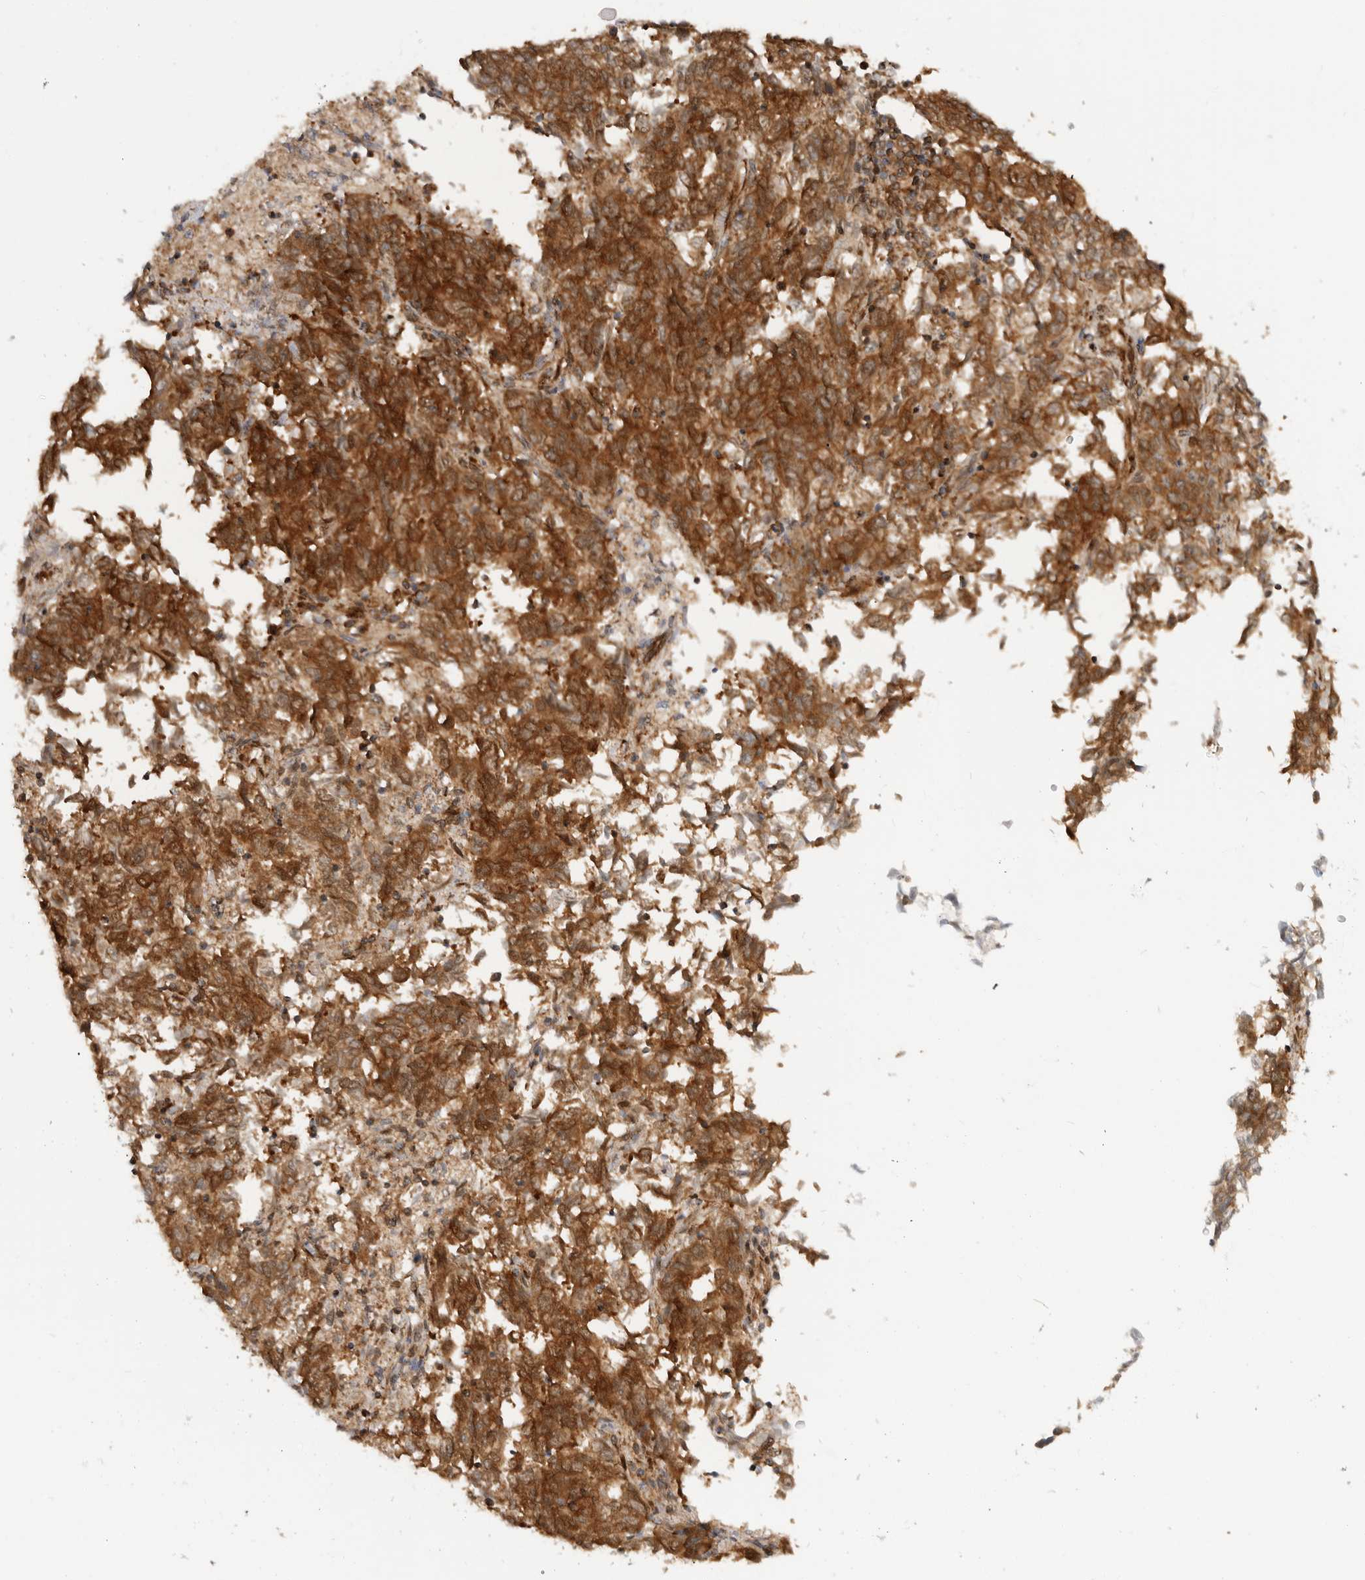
{"staining": {"intensity": "strong", "quantity": ">75%", "location": "cytoplasmic/membranous"}, "tissue": "endometrial cancer", "cell_type": "Tumor cells", "image_type": "cancer", "snomed": [{"axis": "morphology", "description": "Adenocarcinoma, NOS"}, {"axis": "topography", "description": "Endometrium"}], "caption": "Adenocarcinoma (endometrial) tissue exhibits strong cytoplasmic/membranous expression in about >75% of tumor cells, visualized by immunohistochemistry.", "gene": "DCAF8", "patient": {"sex": "female", "age": 80}}